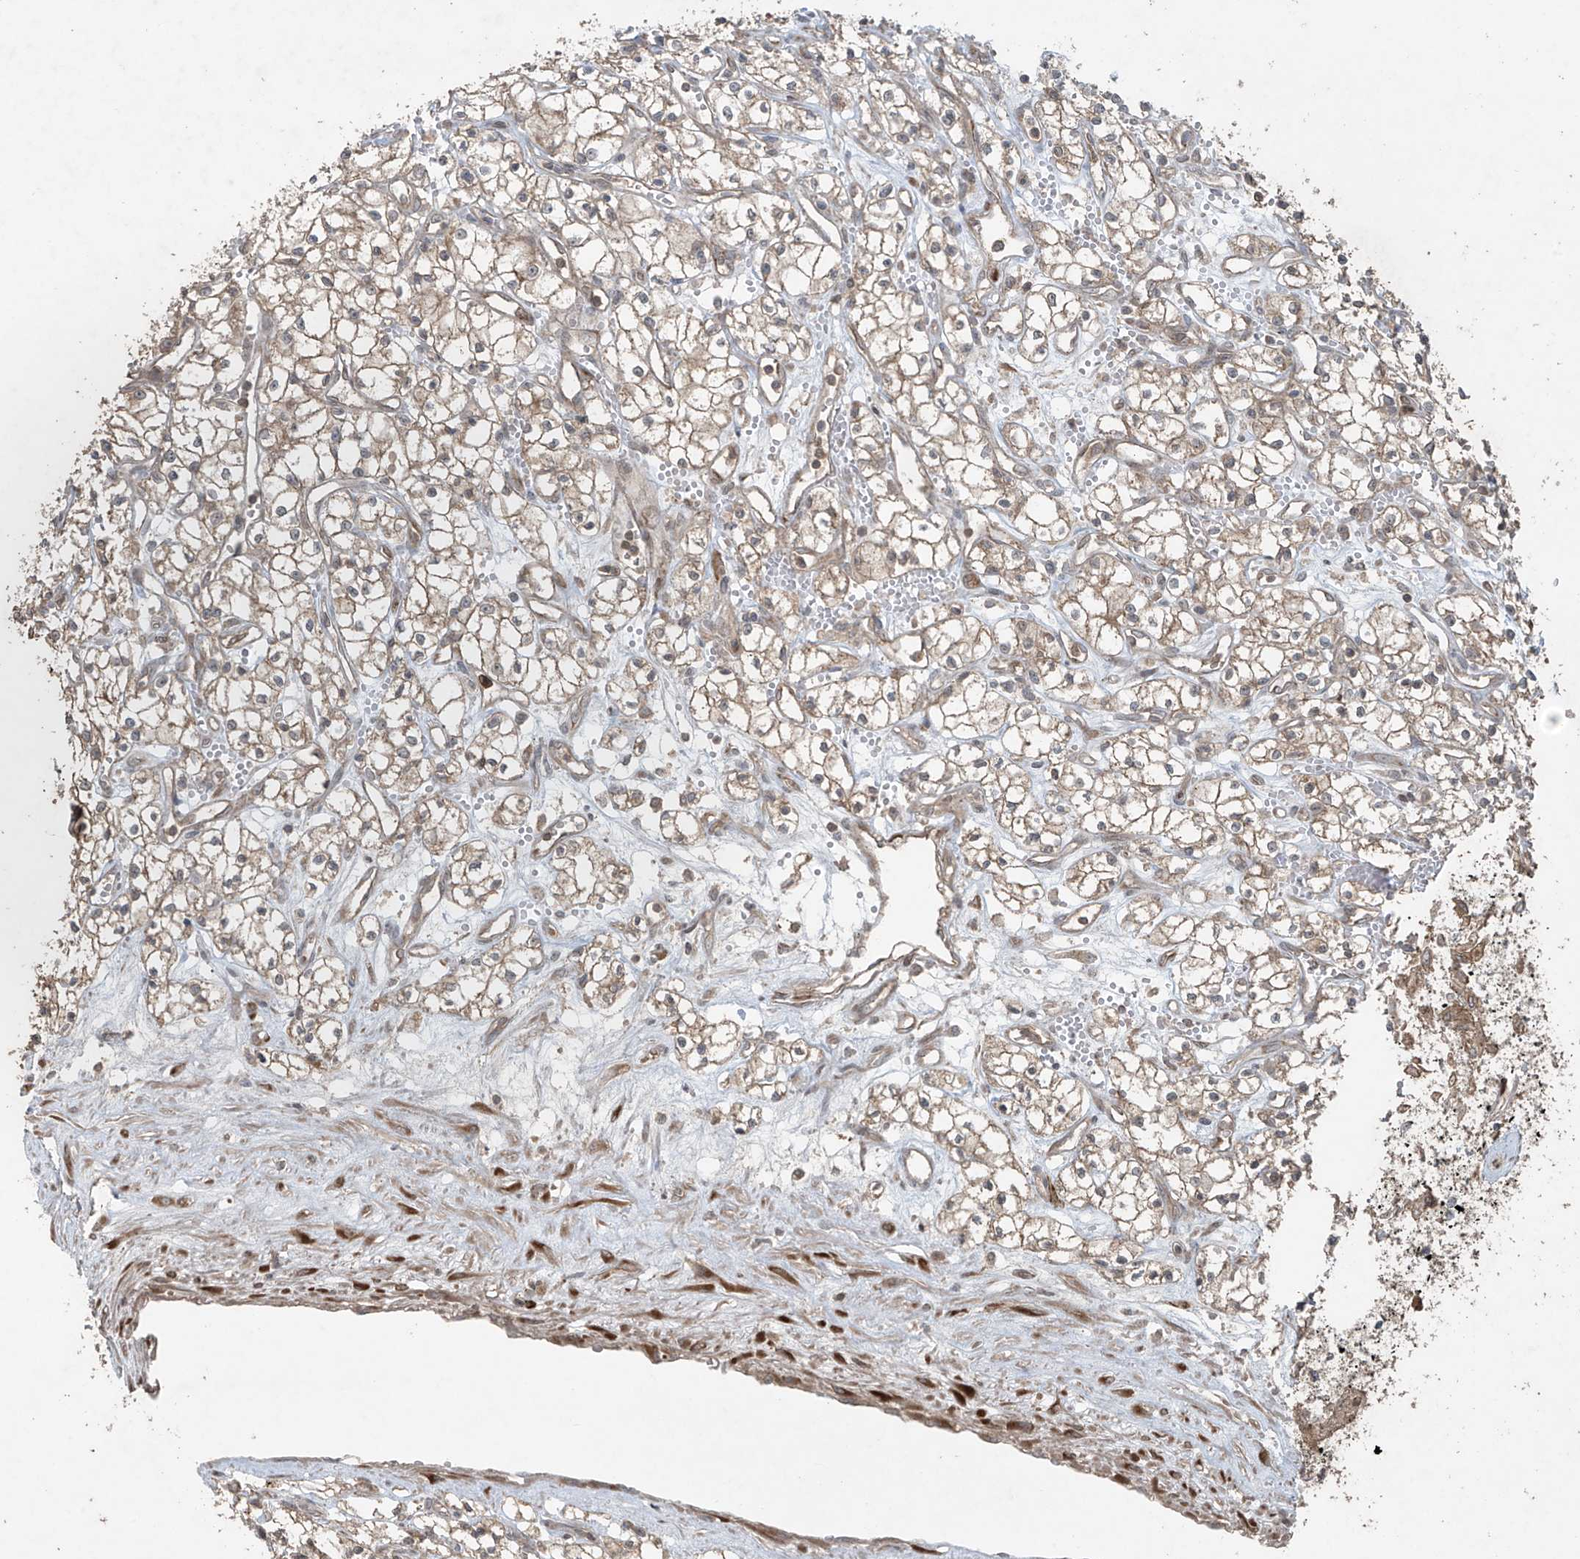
{"staining": {"intensity": "moderate", "quantity": "25%-75%", "location": "cytoplasmic/membranous"}, "tissue": "renal cancer", "cell_type": "Tumor cells", "image_type": "cancer", "snomed": [{"axis": "morphology", "description": "Adenocarcinoma, NOS"}, {"axis": "topography", "description": "Kidney"}], "caption": "Tumor cells exhibit medium levels of moderate cytoplasmic/membranous positivity in about 25%-75% of cells in human renal adenocarcinoma.", "gene": "PGPEP1", "patient": {"sex": "male", "age": 59}}